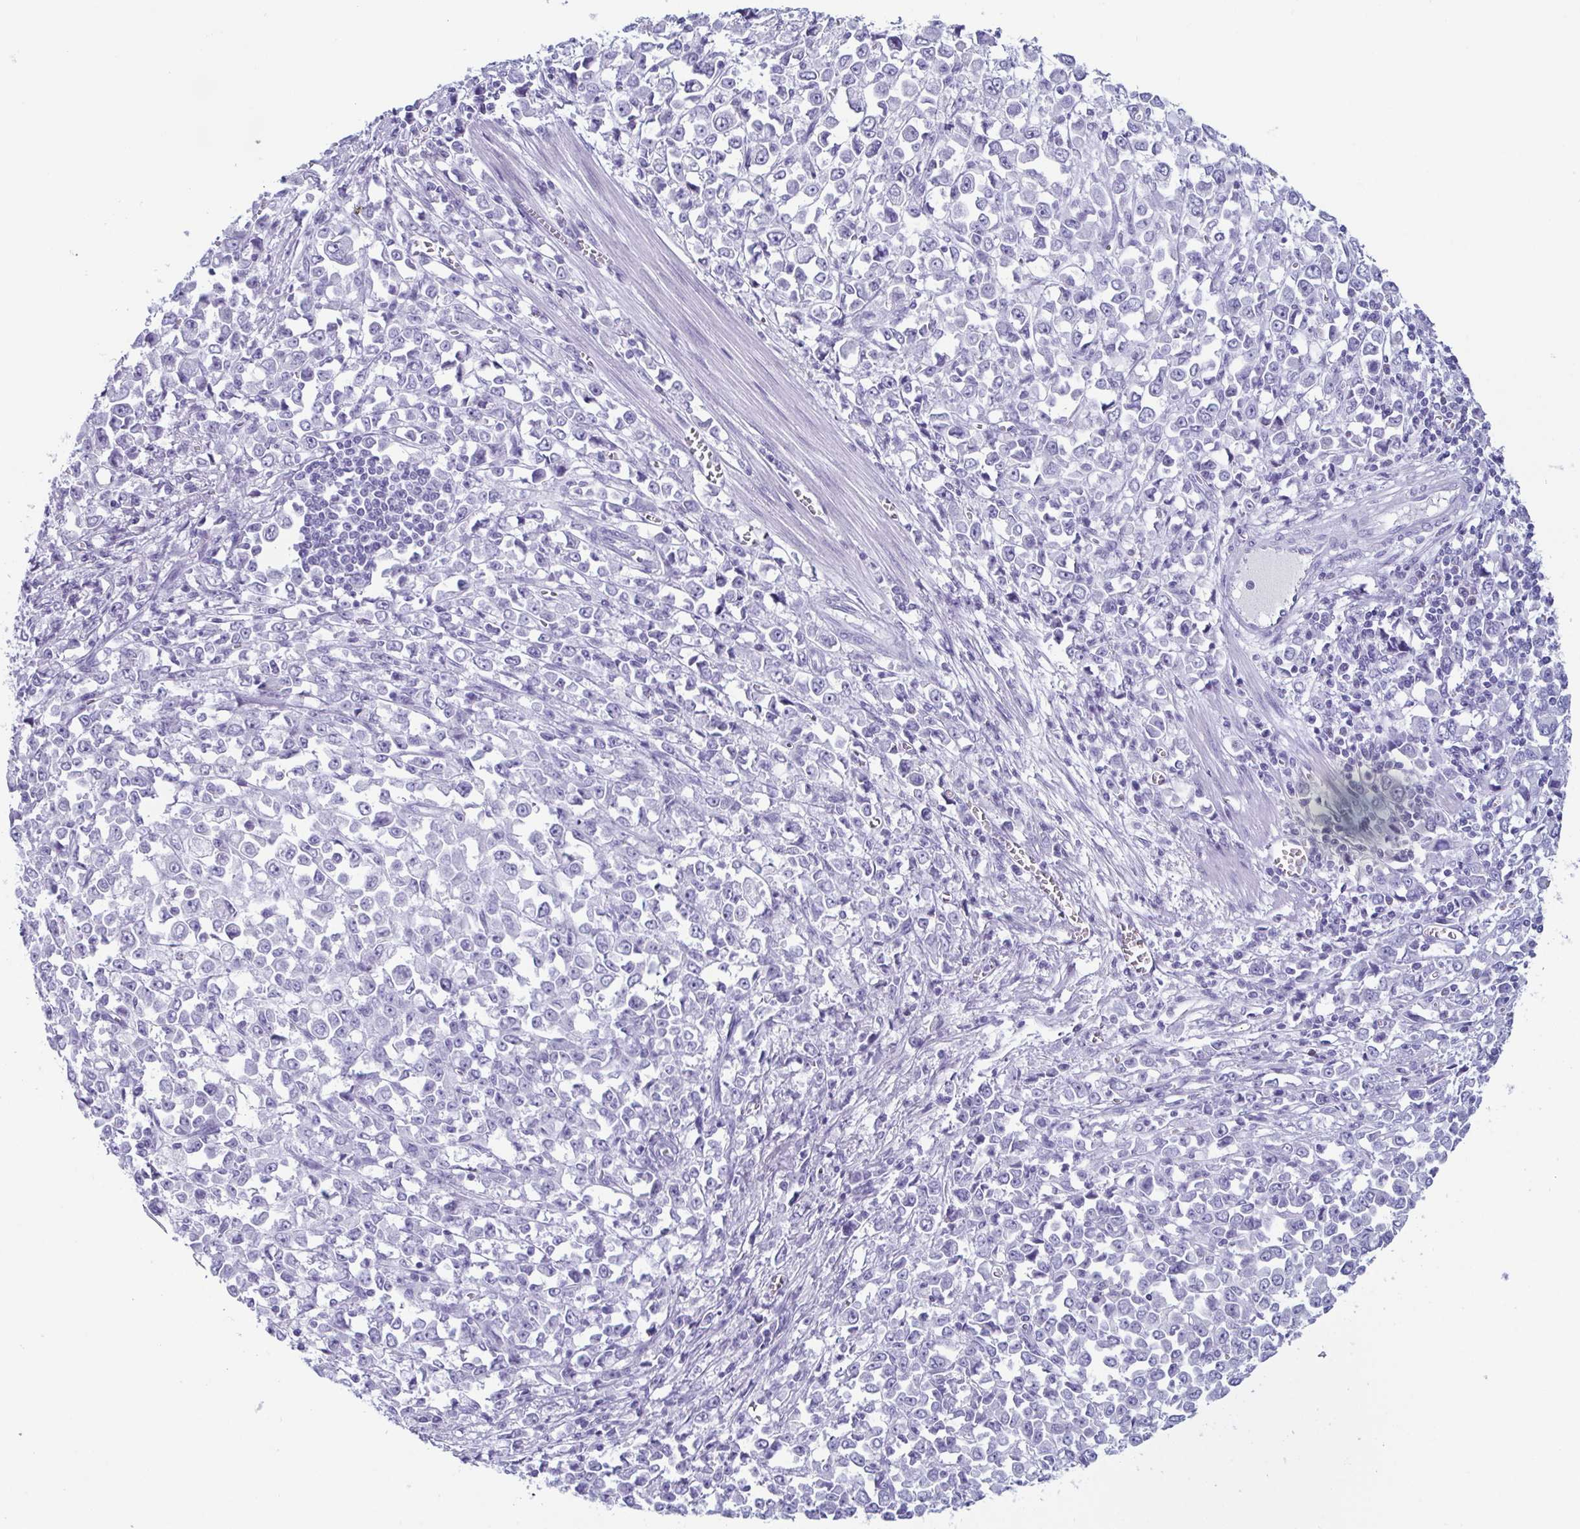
{"staining": {"intensity": "negative", "quantity": "none", "location": "none"}, "tissue": "stomach cancer", "cell_type": "Tumor cells", "image_type": "cancer", "snomed": [{"axis": "morphology", "description": "Adenocarcinoma, NOS"}, {"axis": "topography", "description": "Stomach, upper"}], "caption": "This is a micrograph of IHC staining of stomach cancer, which shows no staining in tumor cells.", "gene": "ENKUR", "patient": {"sex": "male", "age": 70}}